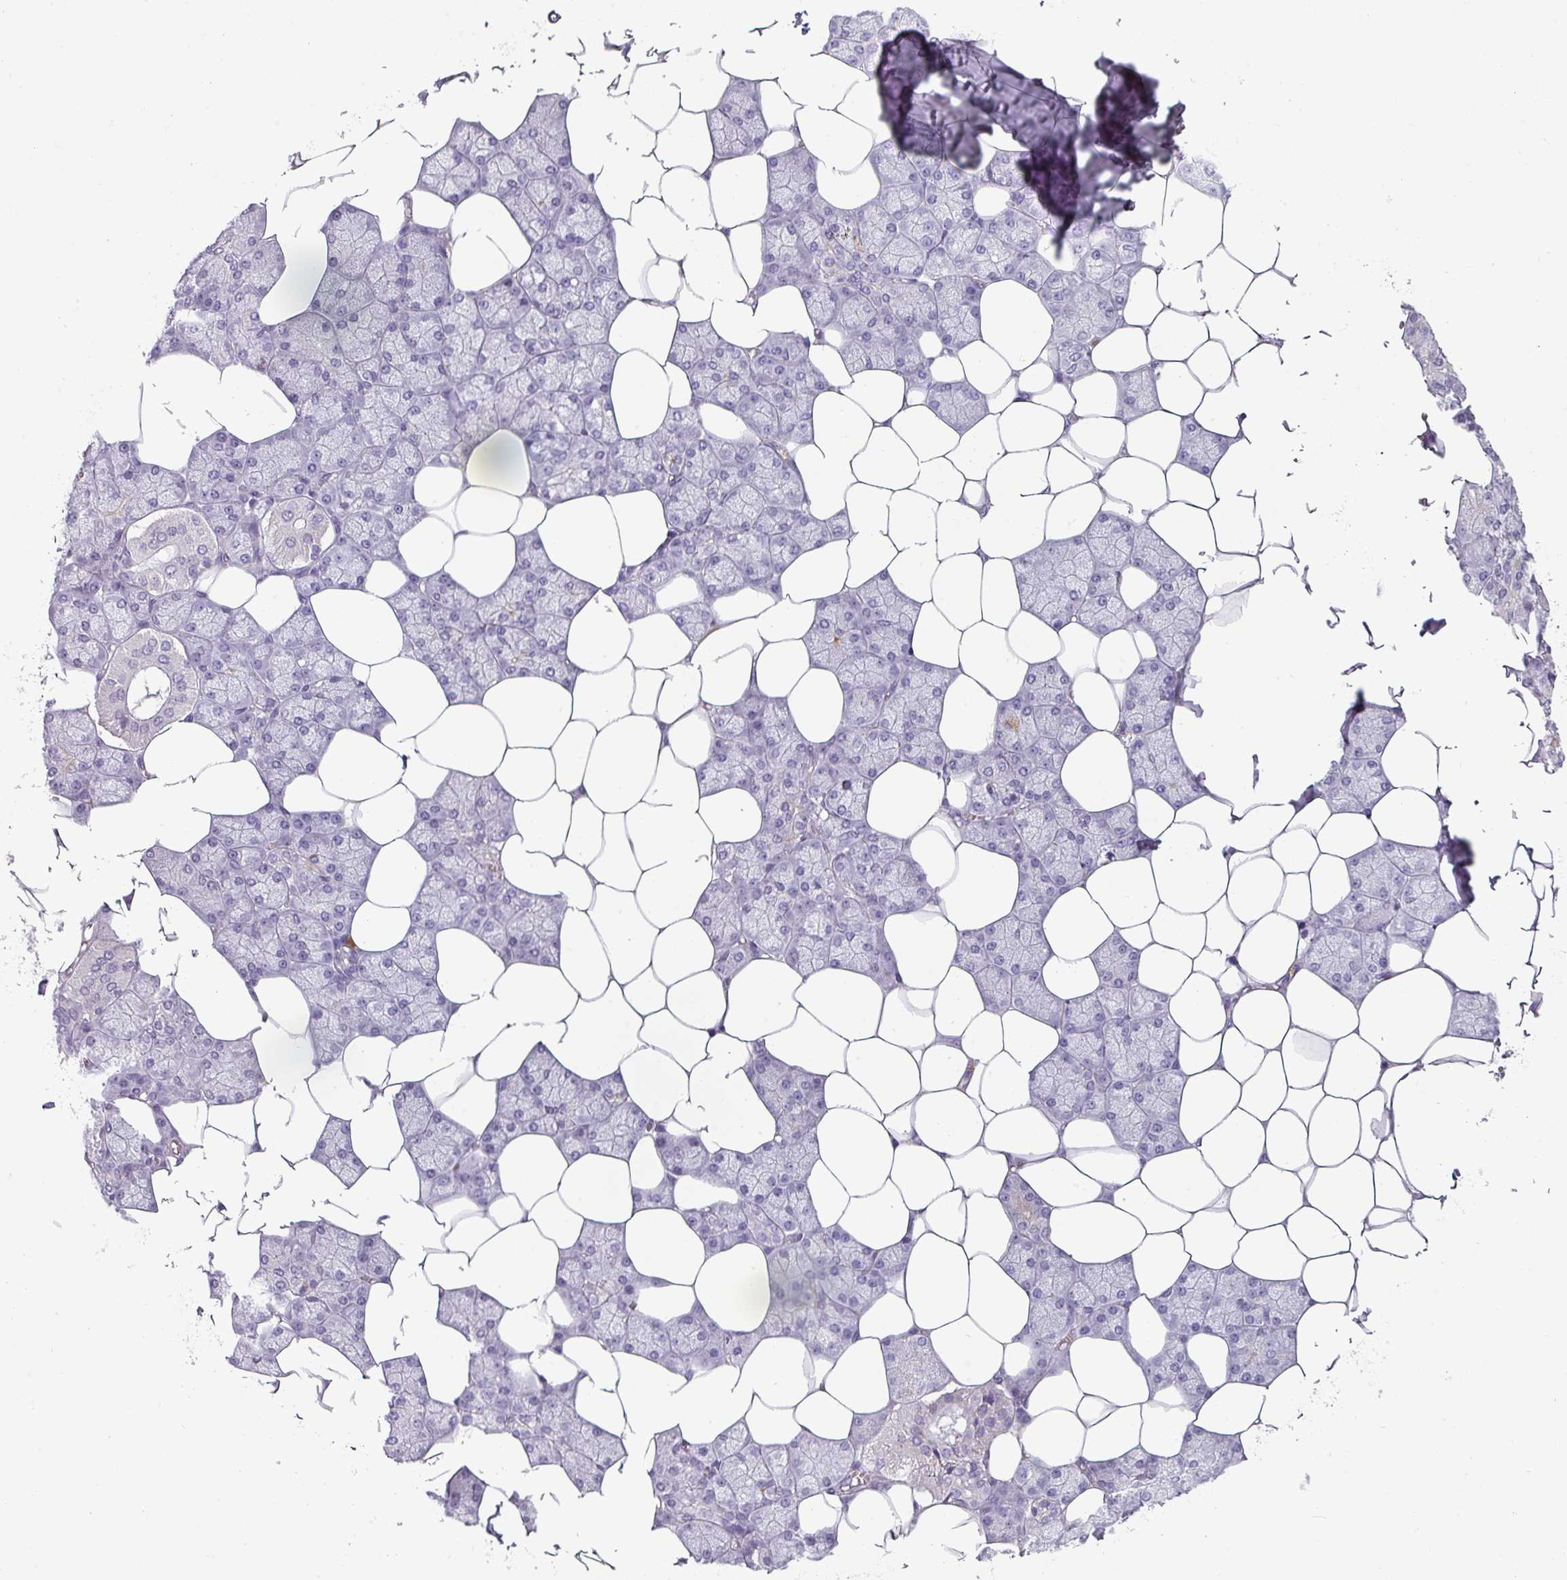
{"staining": {"intensity": "negative", "quantity": "none", "location": "none"}, "tissue": "salivary gland", "cell_type": "Glandular cells", "image_type": "normal", "snomed": [{"axis": "morphology", "description": "Normal tissue, NOS"}, {"axis": "topography", "description": "Salivary gland"}], "caption": "Salivary gland was stained to show a protein in brown. There is no significant expression in glandular cells.", "gene": "BTLA", "patient": {"sex": "male", "age": 62}}